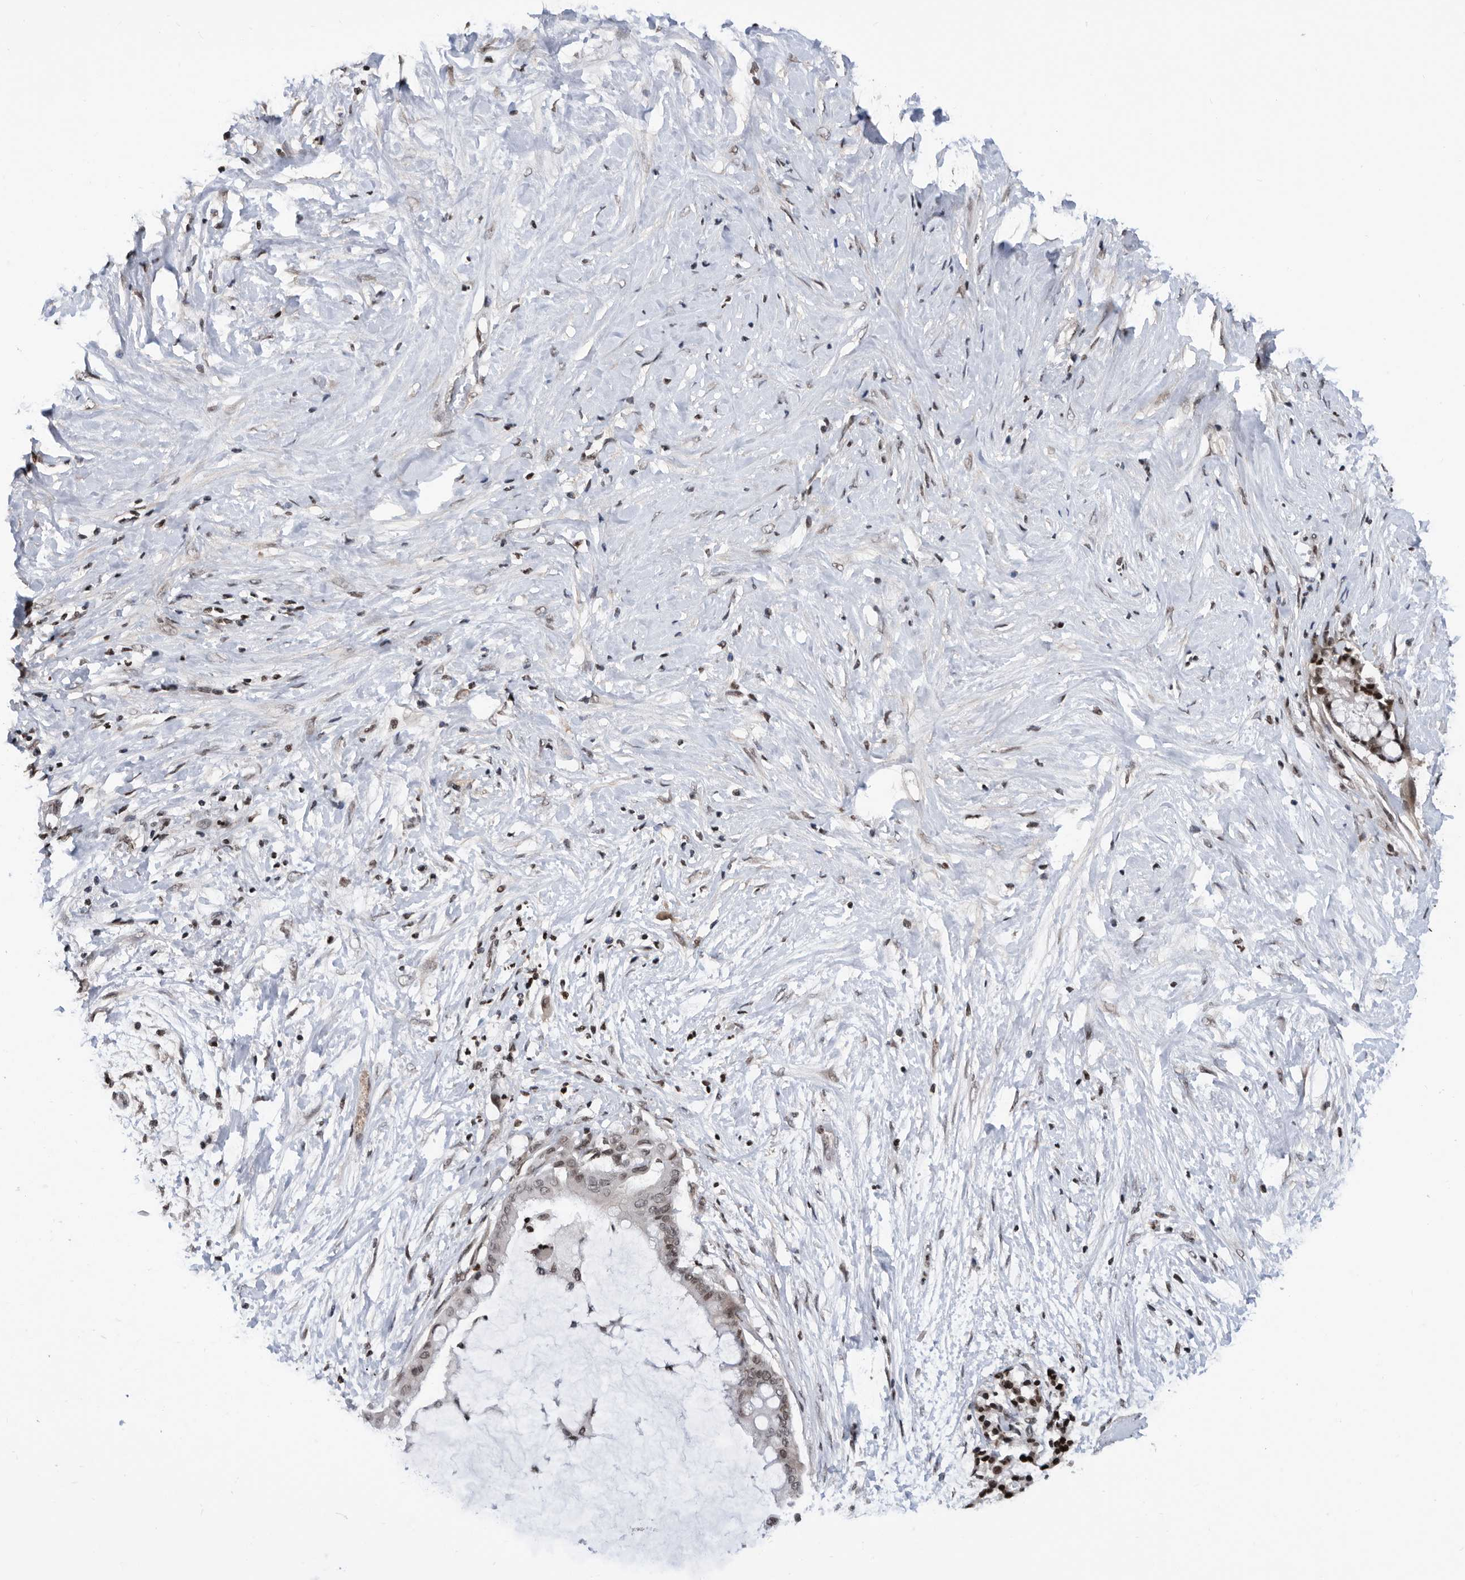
{"staining": {"intensity": "weak", "quantity": ">75%", "location": "nuclear"}, "tissue": "pancreatic cancer", "cell_type": "Tumor cells", "image_type": "cancer", "snomed": [{"axis": "morphology", "description": "Adenocarcinoma, NOS"}, {"axis": "topography", "description": "Pancreas"}], "caption": "Protein expression by immunohistochemistry (IHC) displays weak nuclear positivity in approximately >75% of tumor cells in pancreatic cancer.", "gene": "SNRNP48", "patient": {"sex": "male", "age": 41}}